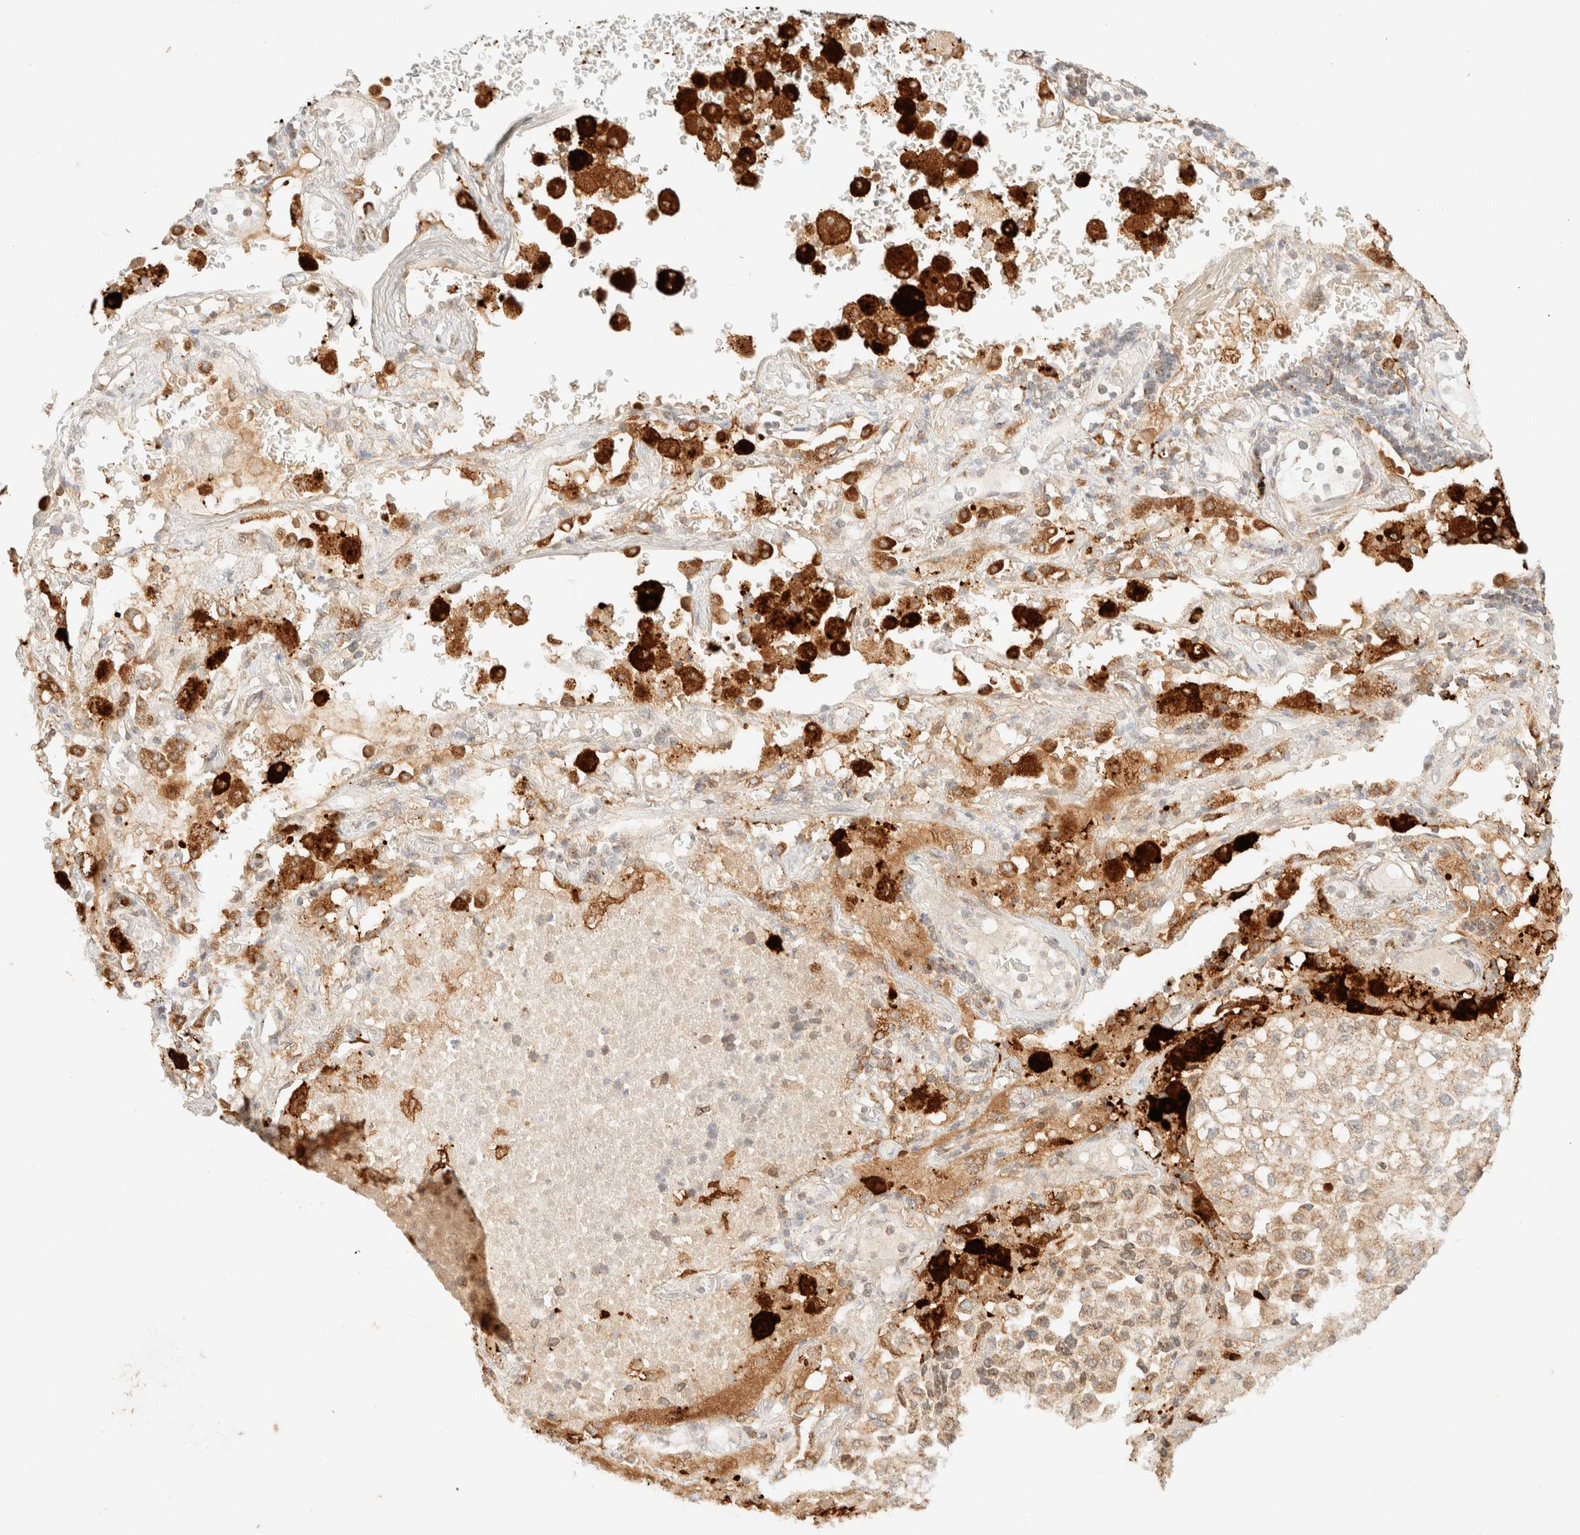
{"staining": {"intensity": "weak", "quantity": ">75%", "location": "cytoplasmic/membranous"}, "tissue": "lung cancer", "cell_type": "Tumor cells", "image_type": "cancer", "snomed": [{"axis": "morphology", "description": "Adenocarcinoma, NOS"}, {"axis": "topography", "description": "Lung"}], "caption": "This micrograph demonstrates immunohistochemistry staining of human lung cancer (adenocarcinoma), with low weak cytoplasmic/membranous expression in about >75% of tumor cells.", "gene": "TACO1", "patient": {"sex": "male", "age": 63}}